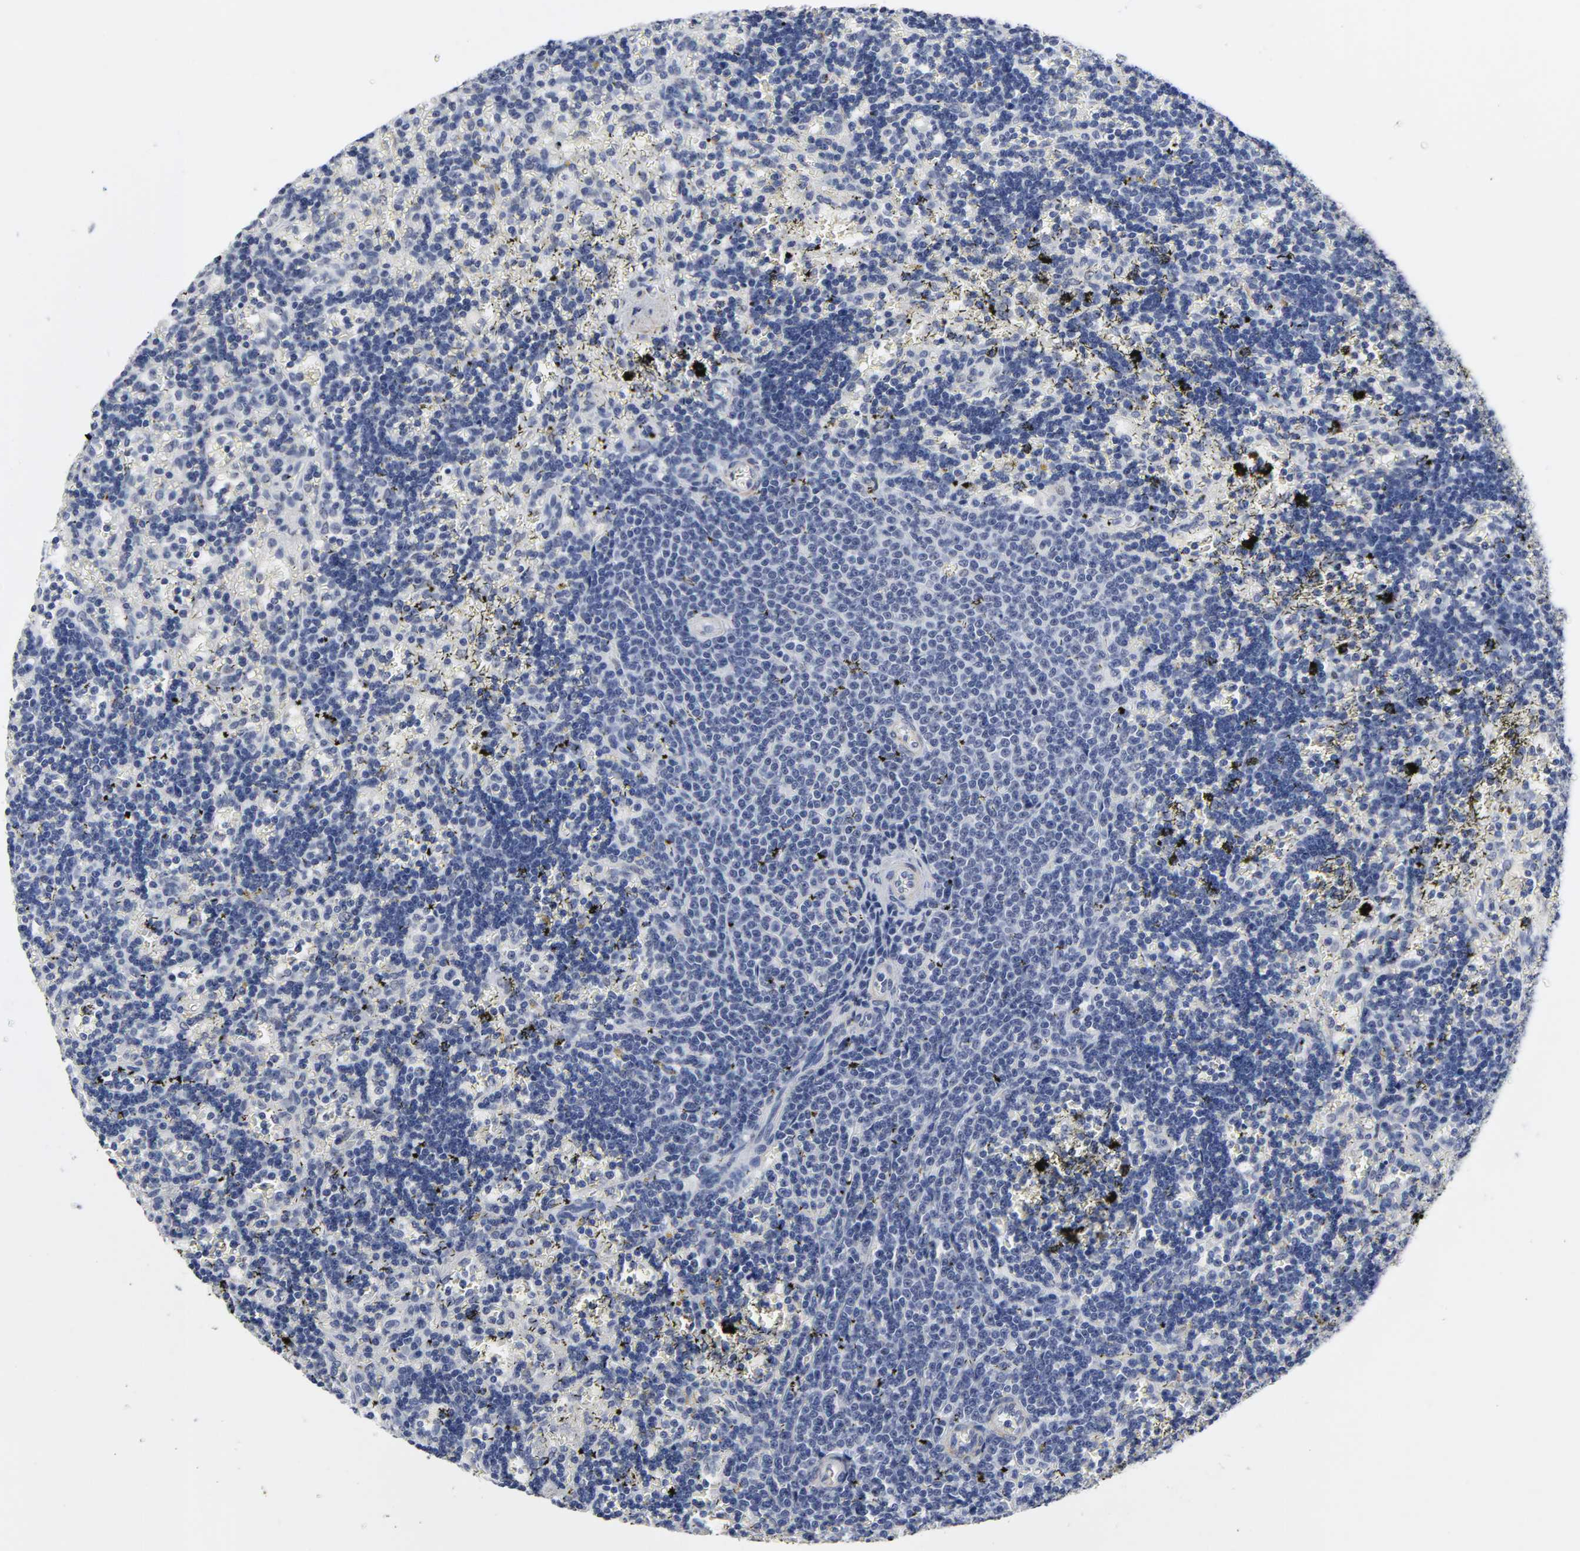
{"staining": {"intensity": "negative", "quantity": "none", "location": "none"}, "tissue": "lymphoma", "cell_type": "Tumor cells", "image_type": "cancer", "snomed": [{"axis": "morphology", "description": "Malignant lymphoma, non-Hodgkin's type, Low grade"}, {"axis": "topography", "description": "Spleen"}], "caption": "There is no significant positivity in tumor cells of malignant lymphoma, non-Hodgkin's type (low-grade).", "gene": "GRHL2", "patient": {"sex": "male", "age": 60}}